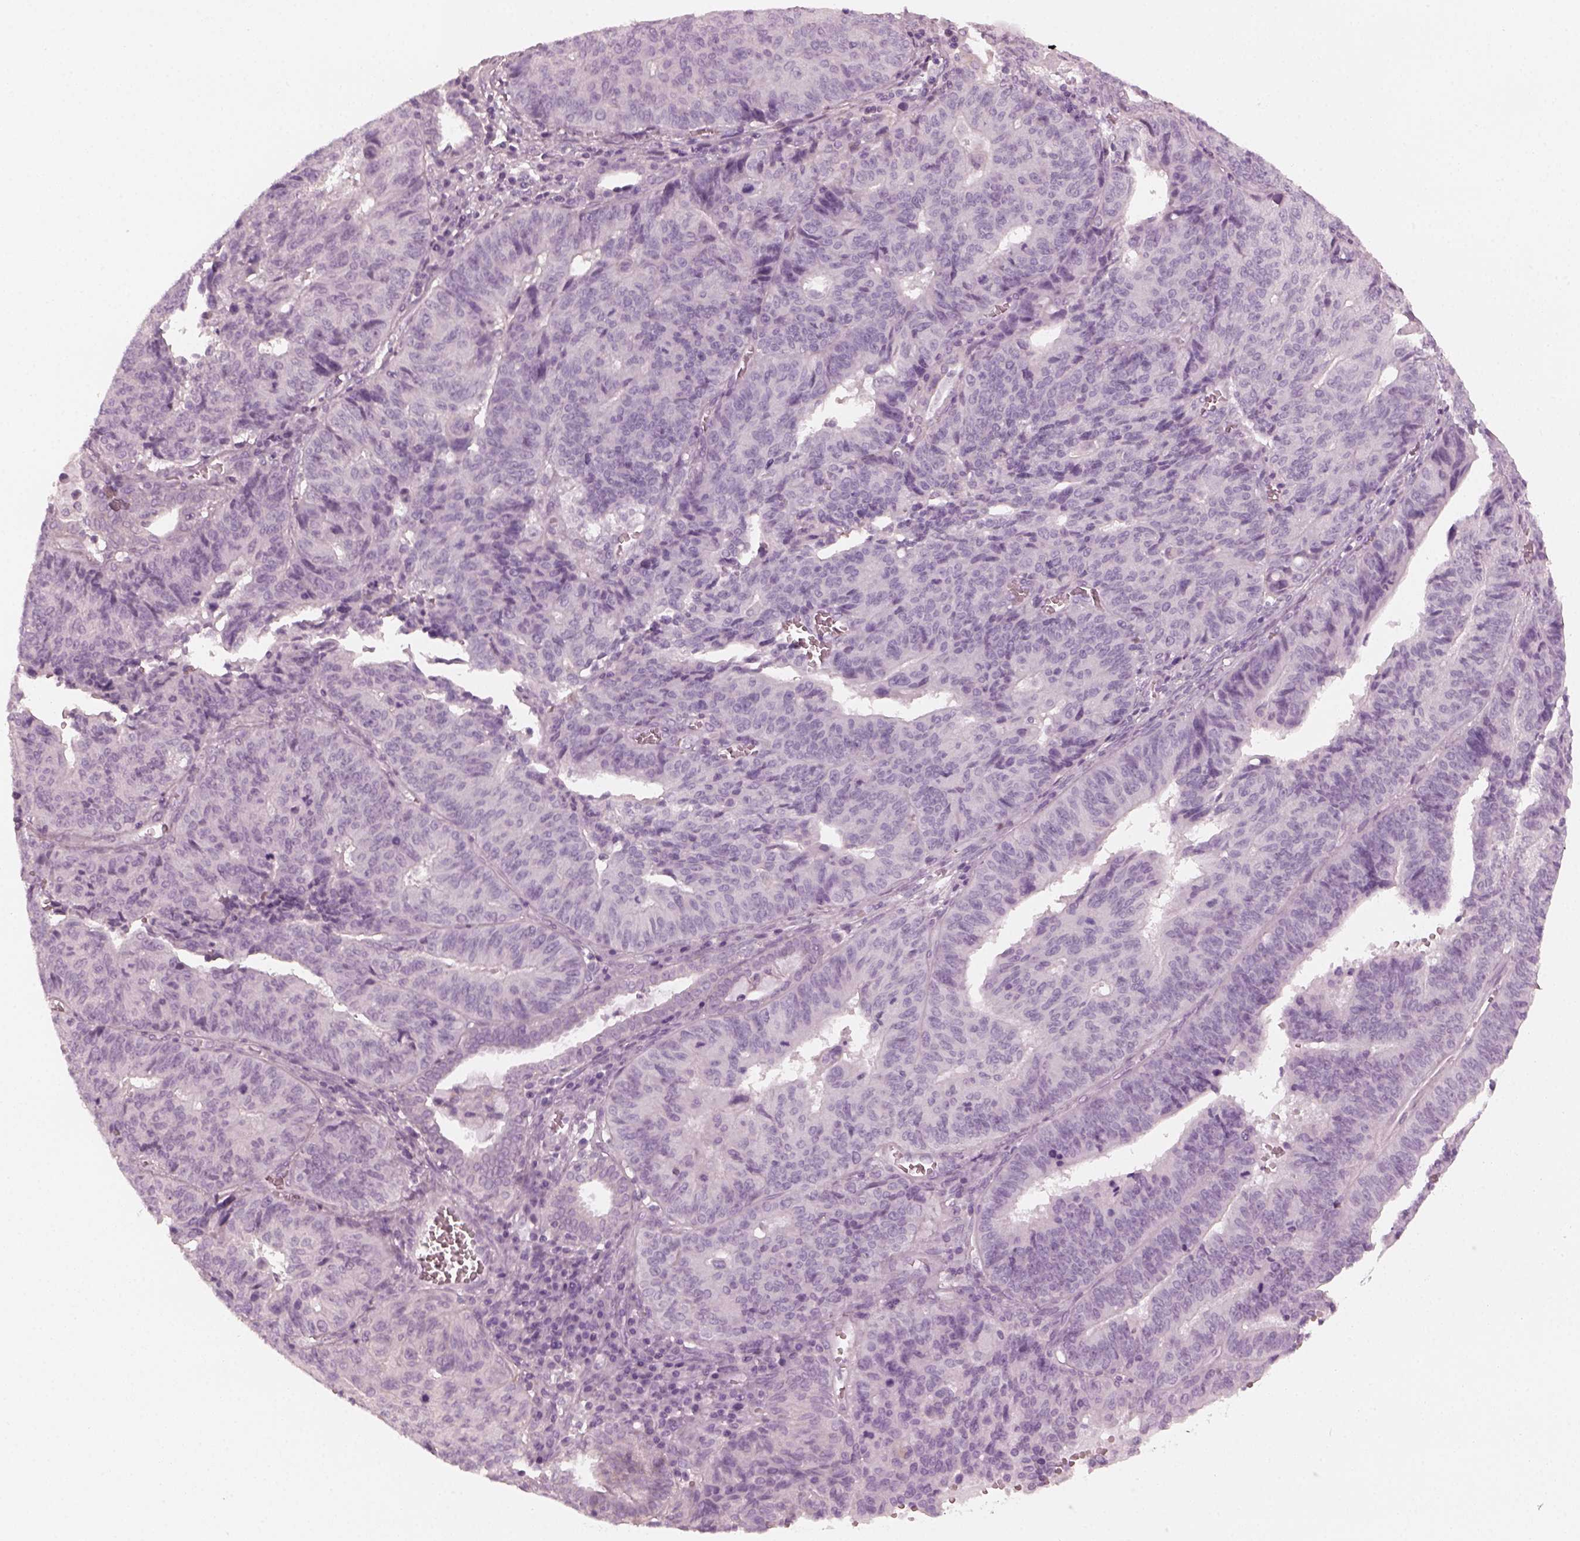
{"staining": {"intensity": "negative", "quantity": "none", "location": "none"}, "tissue": "endometrial cancer", "cell_type": "Tumor cells", "image_type": "cancer", "snomed": [{"axis": "morphology", "description": "Adenocarcinoma, NOS"}, {"axis": "topography", "description": "Endometrium"}], "caption": "Immunohistochemistry micrograph of human endometrial adenocarcinoma stained for a protein (brown), which displays no positivity in tumor cells. Brightfield microscopy of immunohistochemistry (IHC) stained with DAB (brown) and hematoxylin (blue), captured at high magnification.", "gene": "CRYBA2", "patient": {"sex": "female", "age": 65}}